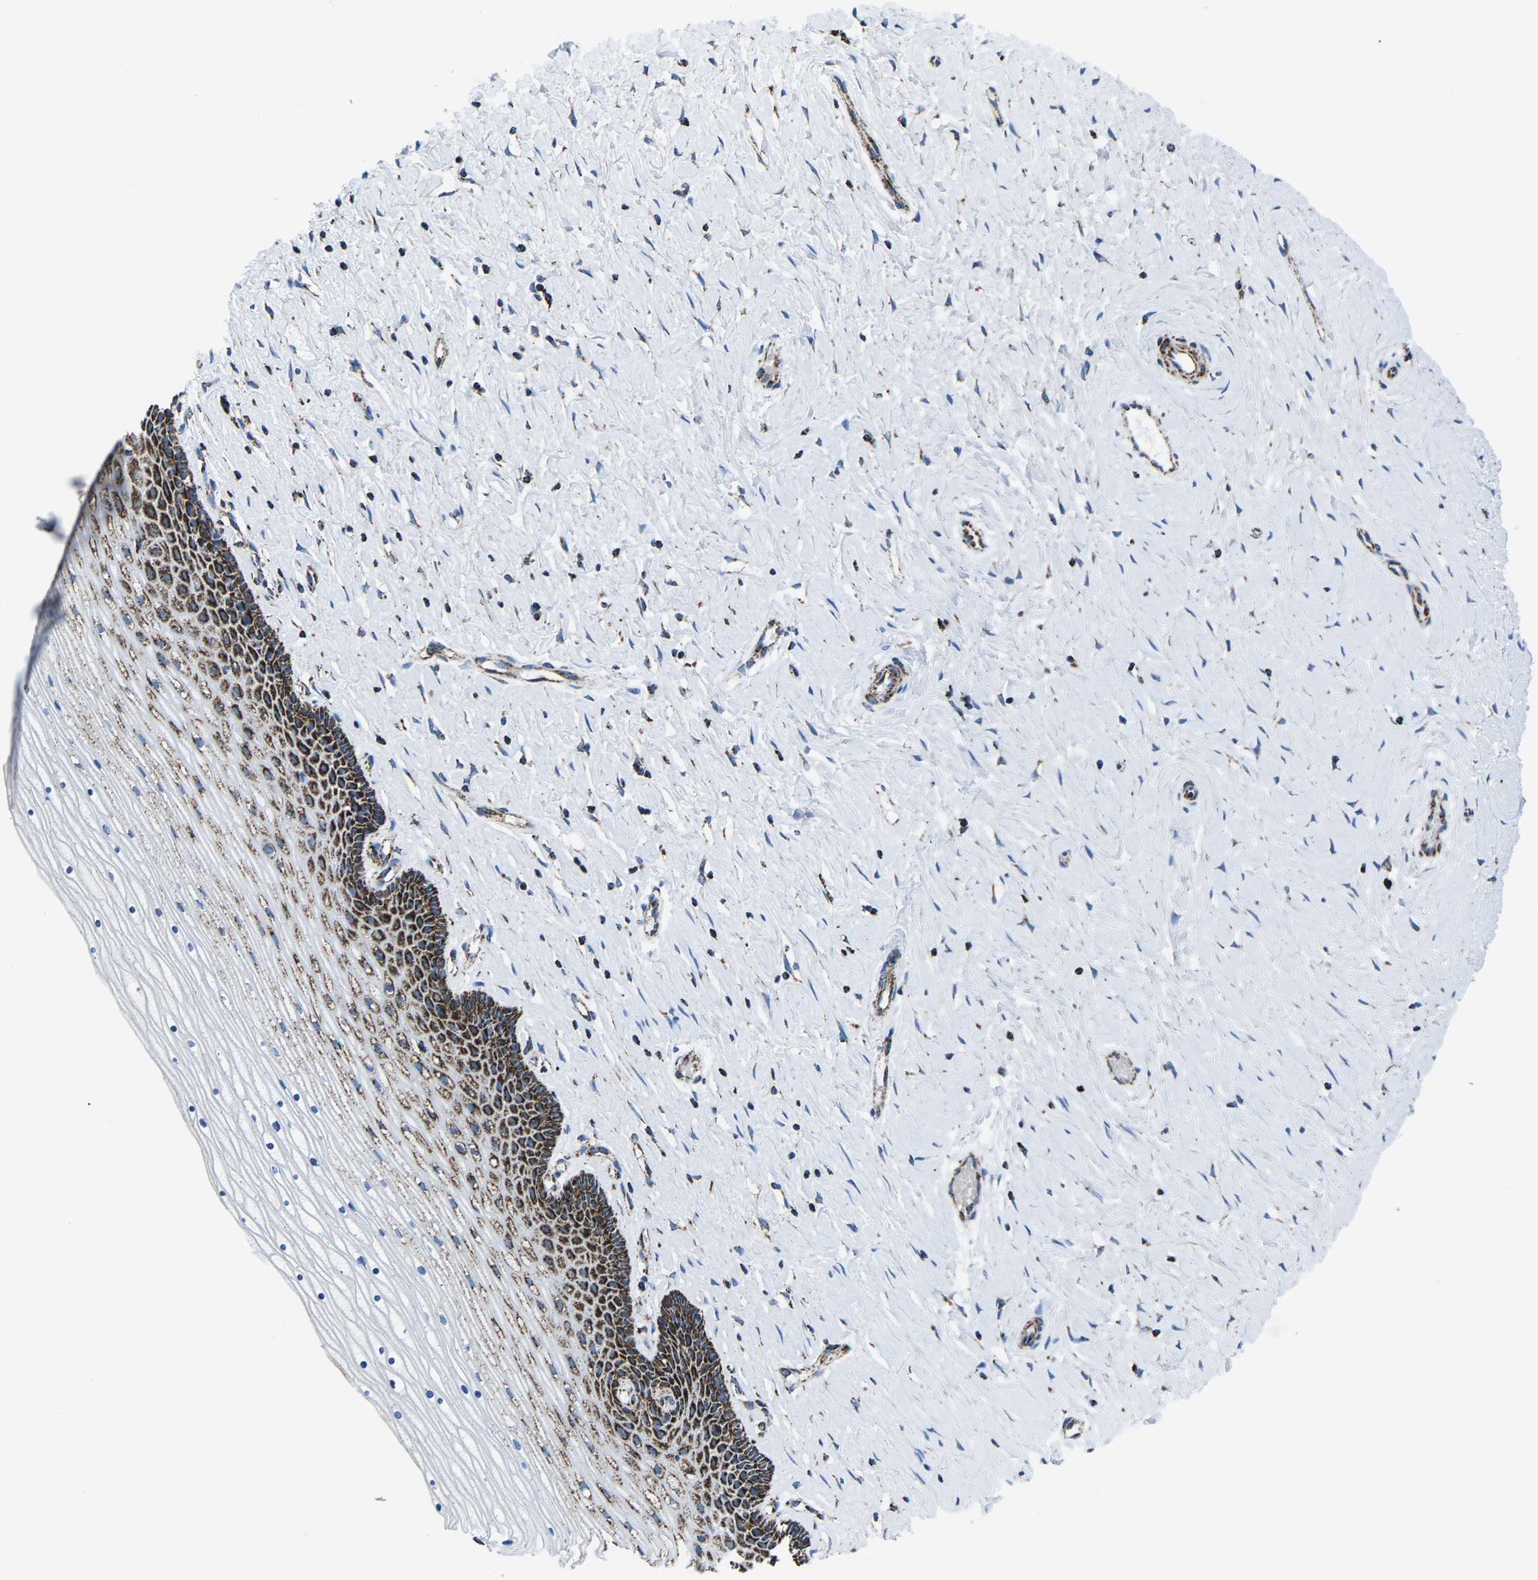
{"staining": {"intensity": "strong", "quantity": ">75%", "location": "cytoplasmic/membranous"}, "tissue": "cervix", "cell_type": "Glandular cells", "image_type": "normal", "snomed": [{"axis": "morphology", "description": "Normal tissue, NOS"}, {"axis": "topography", "description": "Cervix"}], "caption": "This micrograph shows unremarkable cervix stained with IHC to label a protein in brown. The cytoplasmic/membranous of glandular cells show strong positivity for the protein. Nuclei are counter-stained blue.", "gene": "MT", "patient": {"sex": "female", "age": 39}}